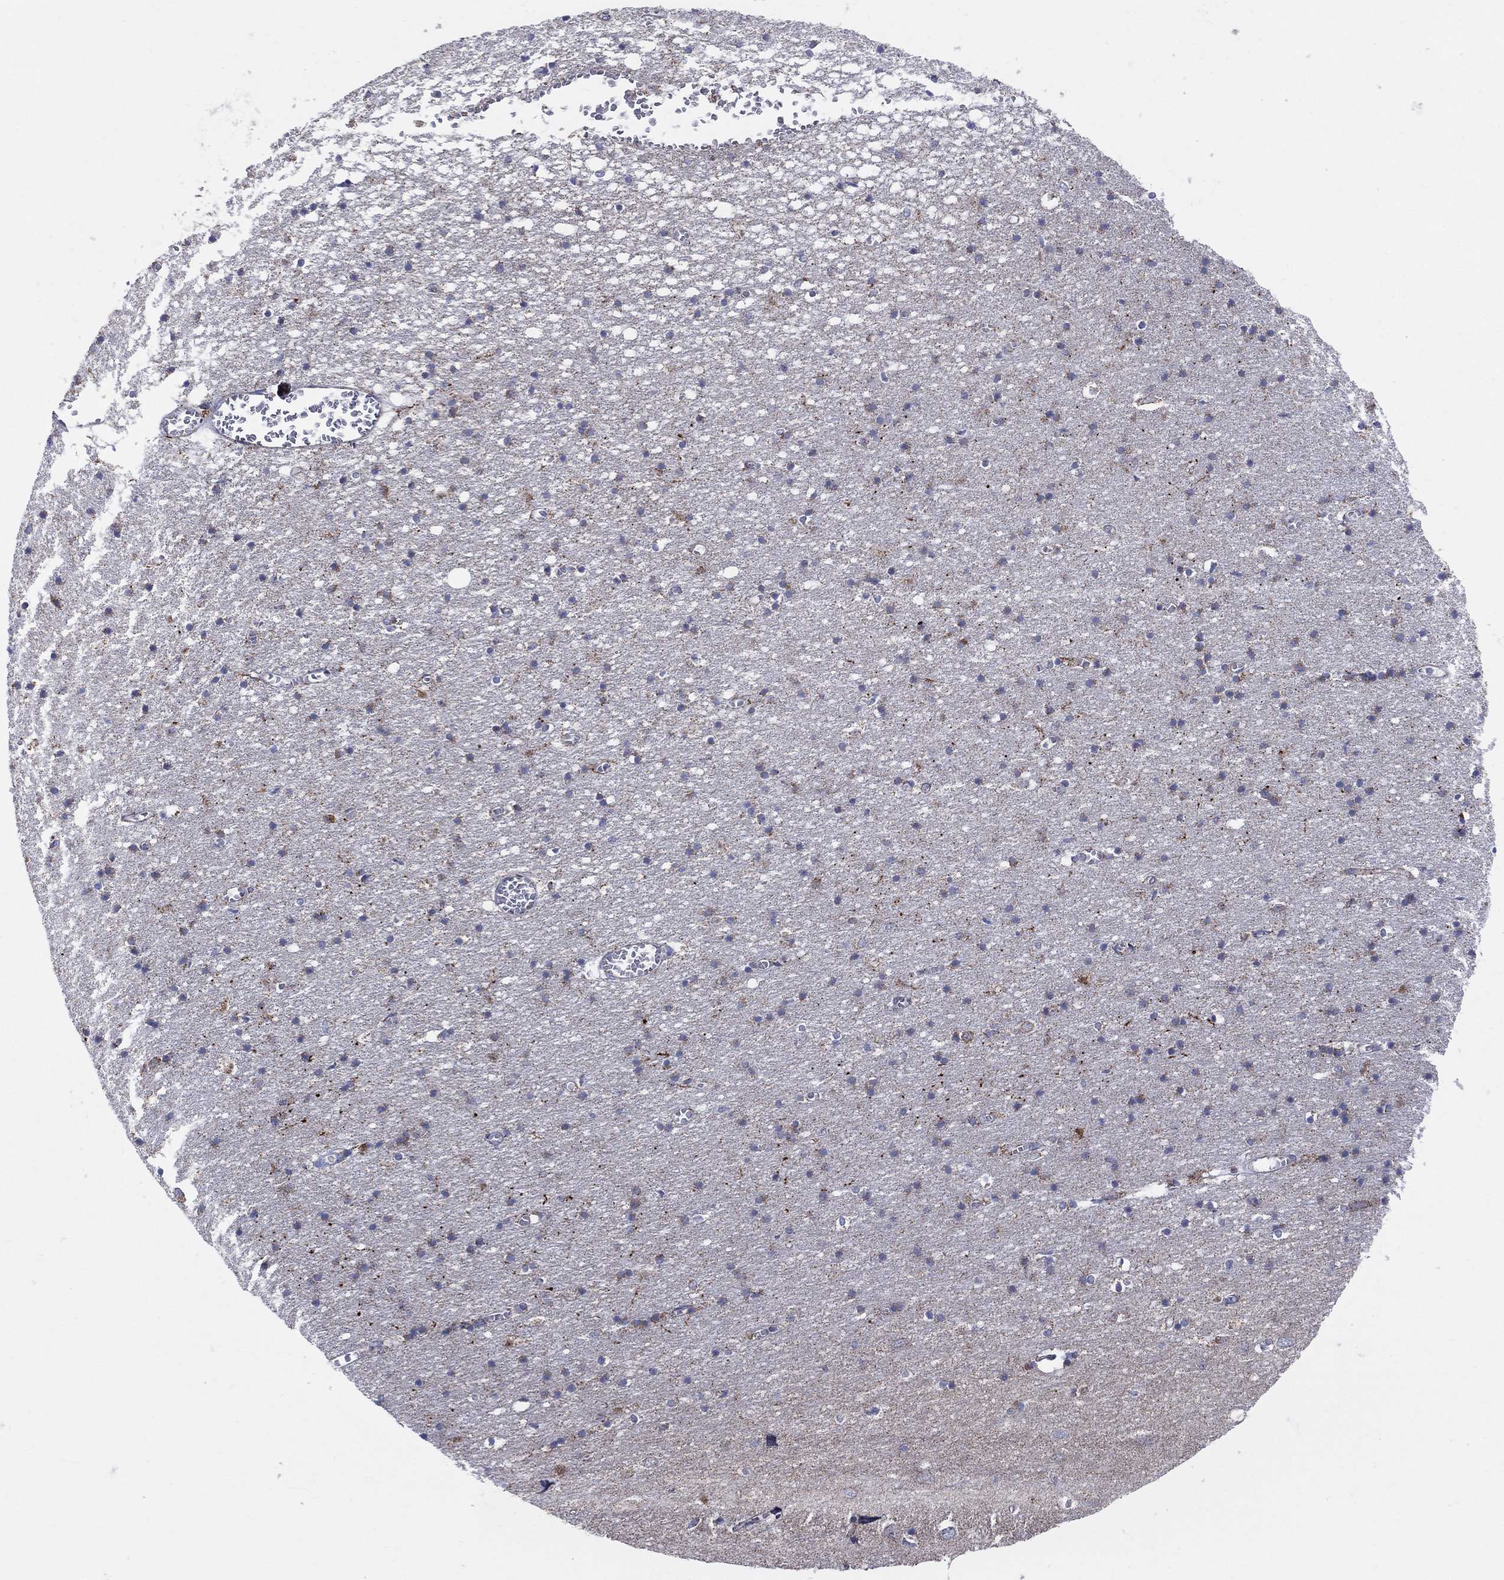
{"staining": {"intensity": "negative", "quantity": "none", "location": "none"}, "tissue": "cerebral cortex", "cell_type": "Endothelial cells", "image_type": "normal", "snomed": [{"axis": "morphology", "description": "Normal tissue, NOS"}, {"axis": "topography", "description": "Cerebral cortex"}], "caption": "Histopathology image shows no significant protein expression in endothelial cells of benign cerebral cortex. The staining was performed using DAB (3,3'-diaminobenzidine) to visualize the protein expression in brown, while the nuclei were stained in blue with hematoxylin (Magnification: 20x).", "gene": "KISS1R", "patient": {"sex": "male", "age": 70}}